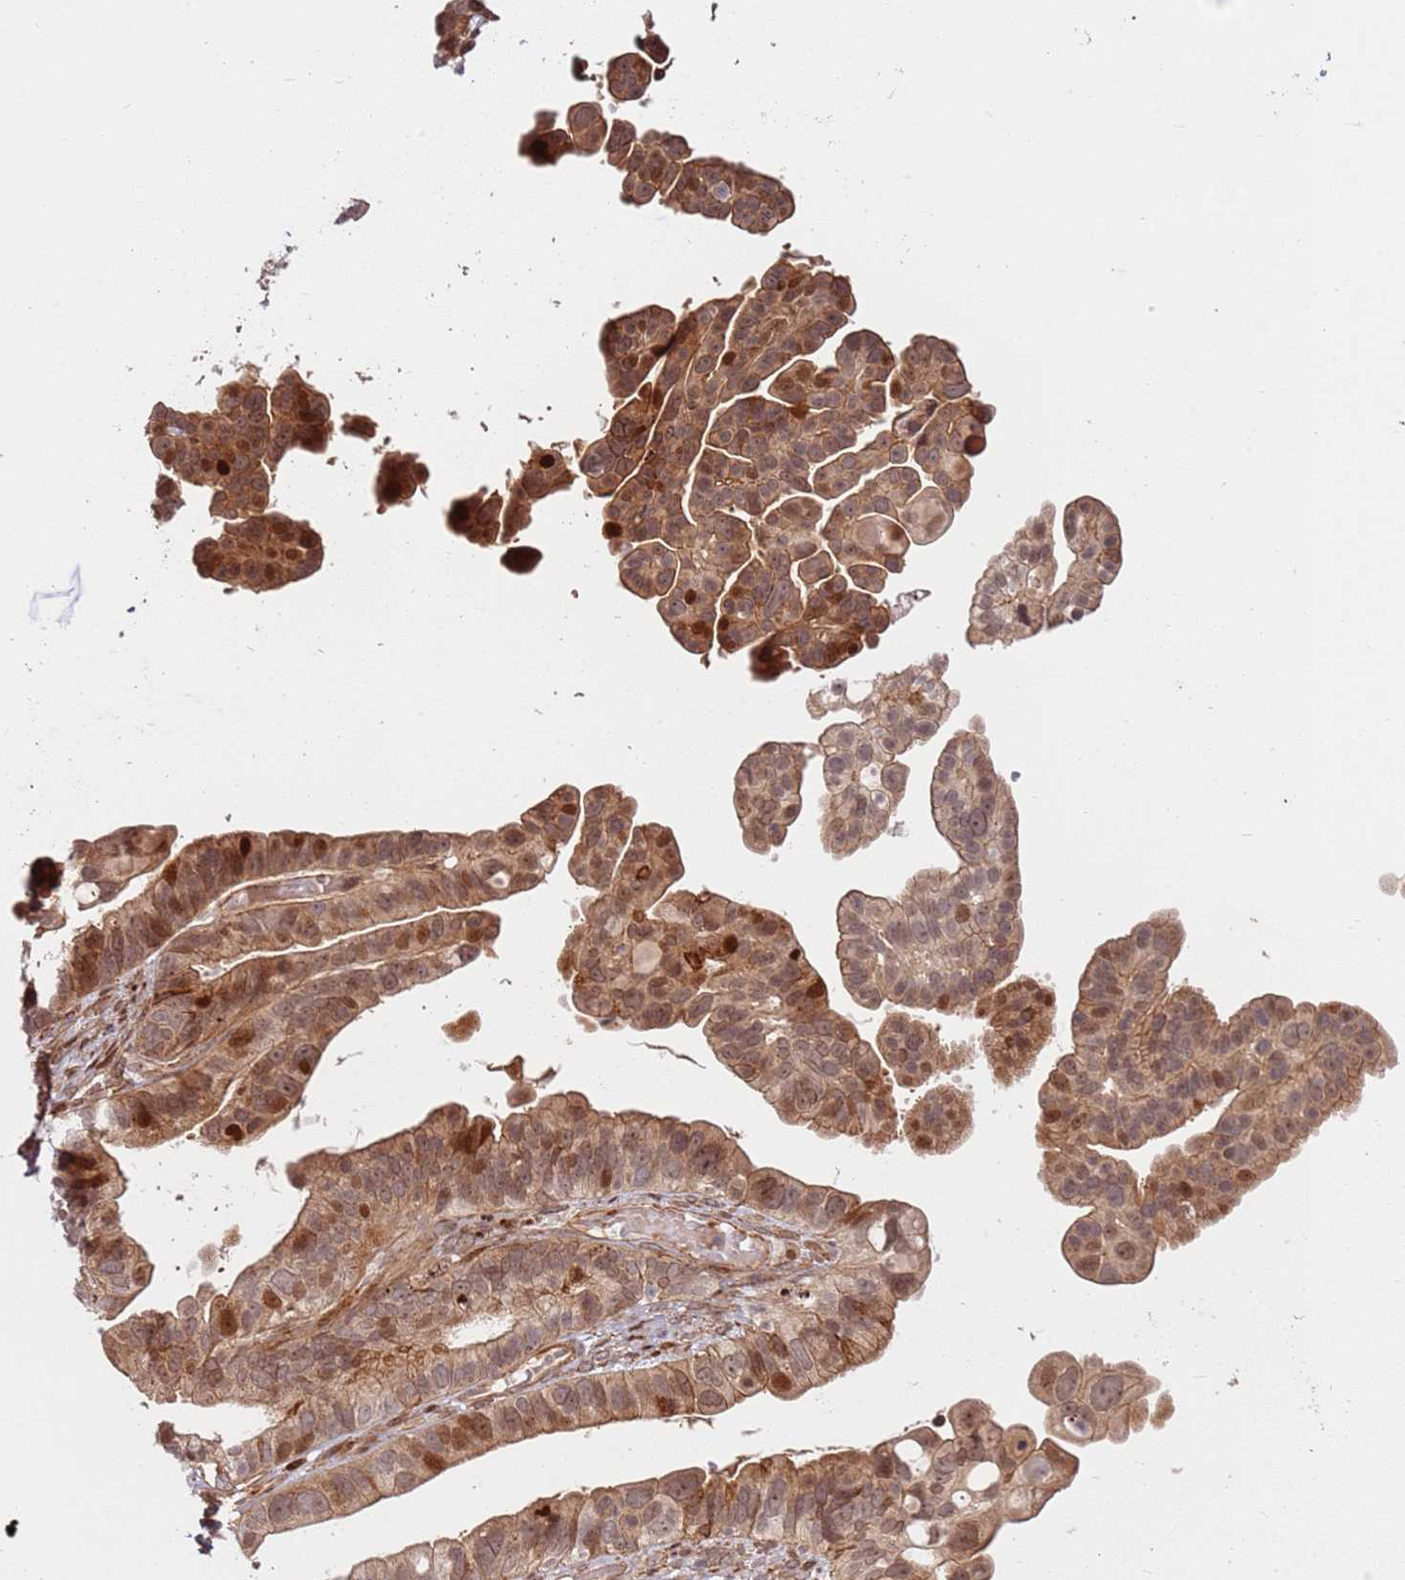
{"staining": {"intensity": "strong", "quantity": ">75%", "location": "cytoplasmic/membranous,nuclear"}, "tissue": "ovarian cancer", "cell_type": "Tumor cells", "image_type": "cancer", "snomed": [{"axis": "morphology", "description": "Cystadenocarcinoma, serous, NOS"}, {"axis": "topography", "description": "Ovary"}], "caption": "Human ovarian cancer (serous cystadenocarcinoma) stained with a protein marker displays strong staining in tumor cells.", "gene": "TMEM233", "patient": {"sex": "female", "age": 56}}